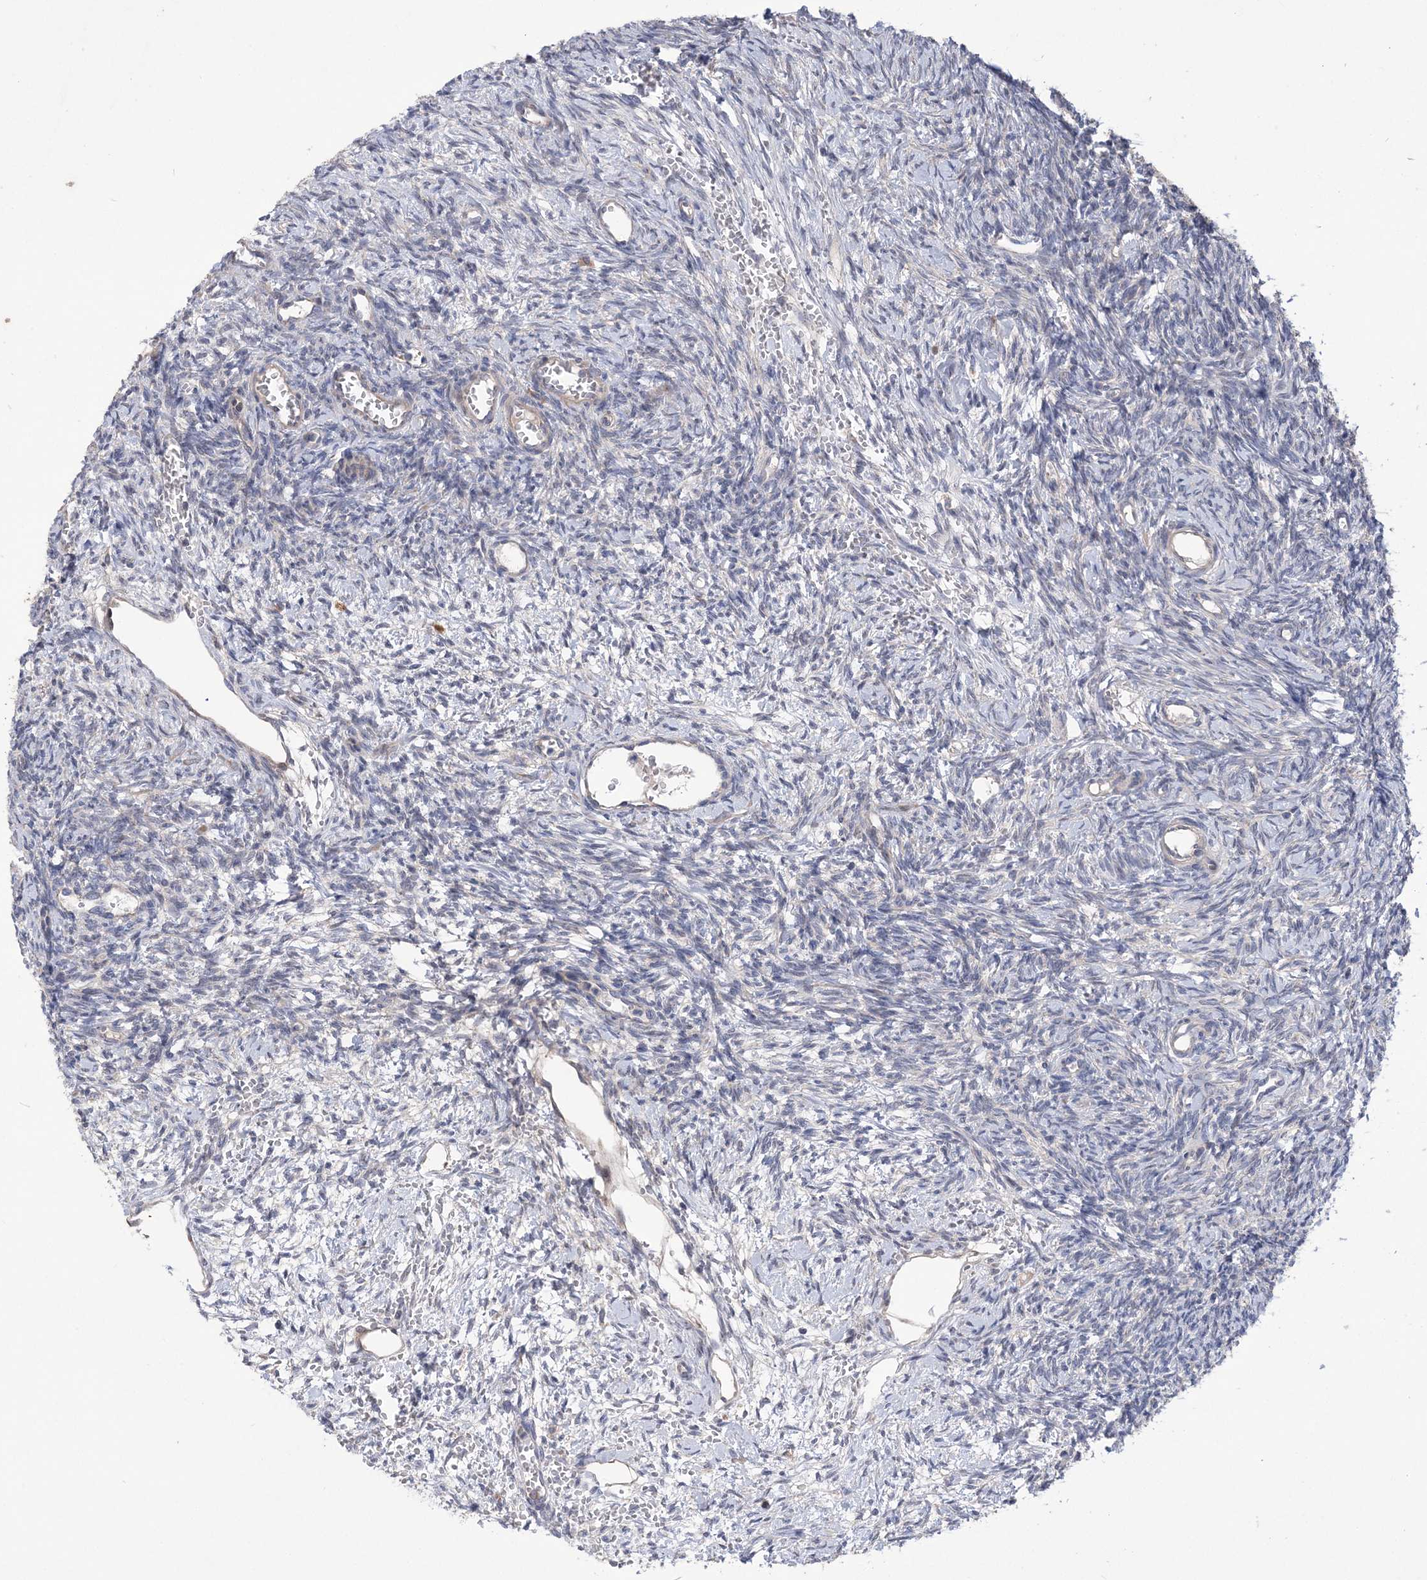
{"staining": {"intensity": "negative", "quantity": "none", "location": "none"}, "tissue": "ovary", "cell_type": "Ovarian stroma cells", "image_type": "normal", "snomed": [{"axis": "morphology", "description": "Normal tissue, NOS"}, {"axis": "topography", "description": "Ovary"}], "caption": "This is an immunohistochemistry photomicrograph of normal ovary. There is no positivity in ovarian stroma cells.", "gene": "MTRF1L", "patient": {"sex": "female", "age": 39}}